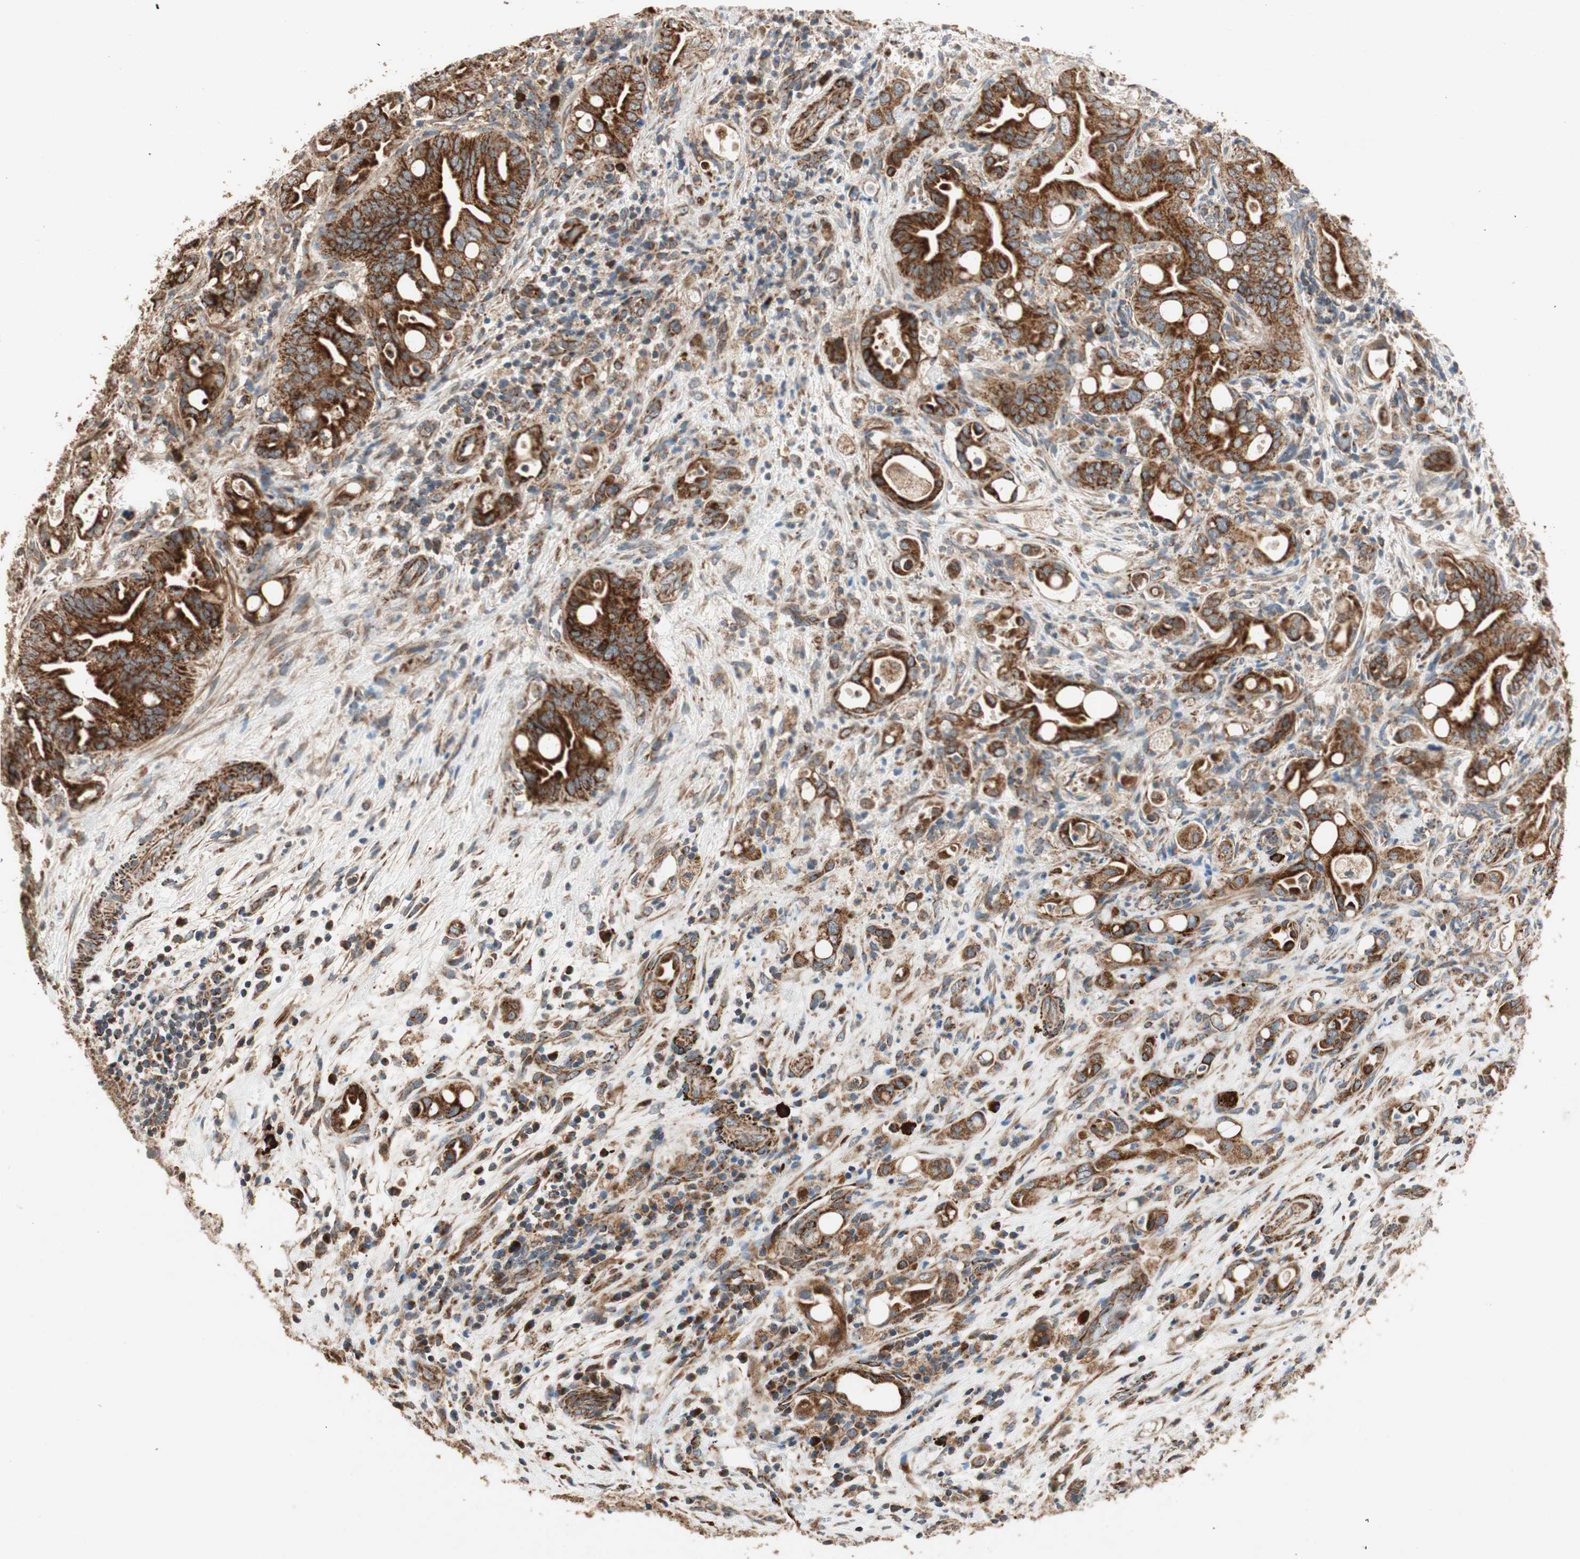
{"staining": {"intensity": "strong", "quantity": ">75%", "location": "cytoplasmic/membranous"}, "tissue": "liver cancer", "cell_type": "Tumor cells", "image_type": "cancer", "snomed": [{"axis": "morphology", "description": "Cholangiocarcinoma"}, {"axis": "topography", "description": "Liver"}], "caption": "Immunohistochemical staining of human cholangiocarcinoma (liver) exhibits high levels of strong cytoplasmic/membranous staining in approximately >75% of tumor cells. (Stains: DAB (3,3'-diaminobenzidine) in brown, nuclei in blue, Microscopy: brightfield microscopy at high magnification).", "gene": "AKAP1", "patient": {"sex": "female", "age": 68}}